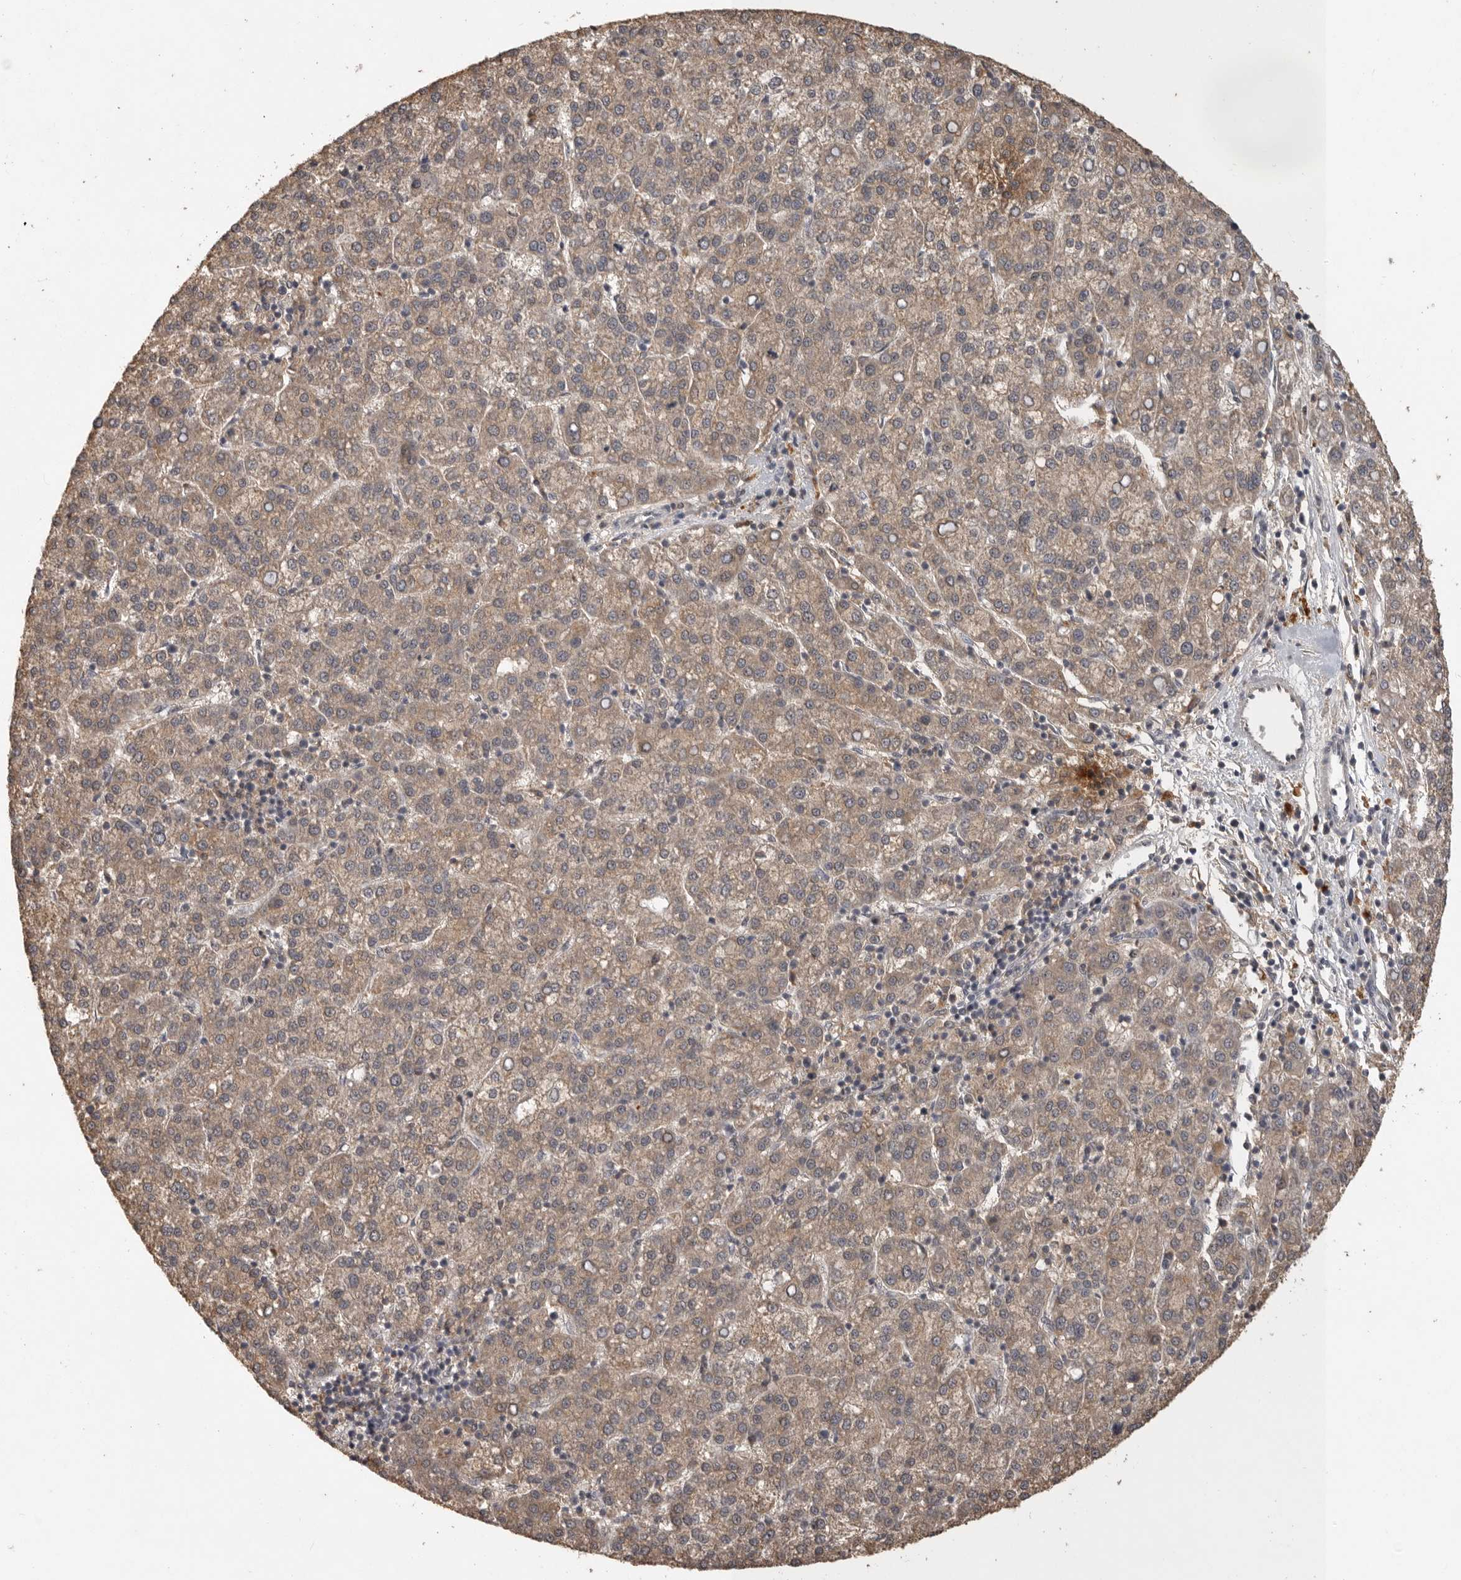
{"staining": {"intensity": "weak", "quantity": ">75%", "location": "cytoplasmic/membranous"}, "tissue": "liver cancer", "cell_type": "Tumor cells", "image_type": "cancer", "snomed": [{"axis": "morphology", "description": "Carcinoma, Hepatocellular, NOS"}, {"axis": "topography", "description": "Liver"}], "caption": "A high-resolution photomicrograph shows immunohistochemistry (IHC) staining of liver cancer (hepatocellular carcinoma), which demonstrates weak cytoplasmic/membranous expression in approximately >75% of tumor cells.", "gene": "ADAMTS4", "patient": {"sex": "female", "age": 58}}